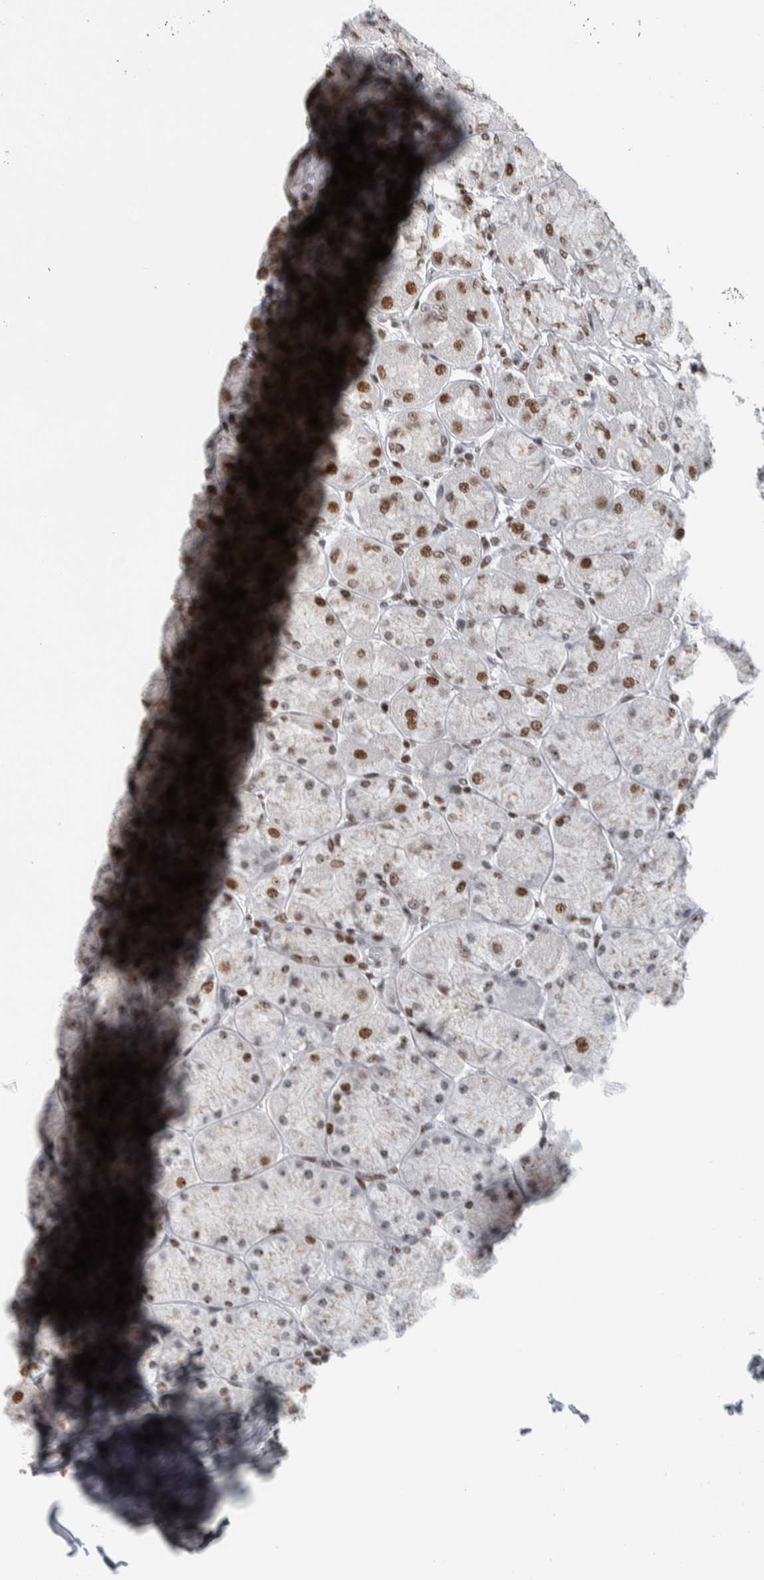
{"staining": {"intensity": "strong", "quantity": ">75%", "location": "nuclear"}, "tissue": "stomach", "cell_type": "Glandular cells", "image_type": "normal", "snomed": [{"axis": "morphology", "description": "Normal tissue, NOS"}, {"axis": "topography", "description": "Stomach, upper"}], "caption": "Stomach stained with DAB (3,3'-diaminobenzidine) immunohistochemistry displays high levels of strong nuclear positivity in about >75% of glandular cells.", "gene": "TOP2B", "patient": {"sex": "female", "age": 56}}